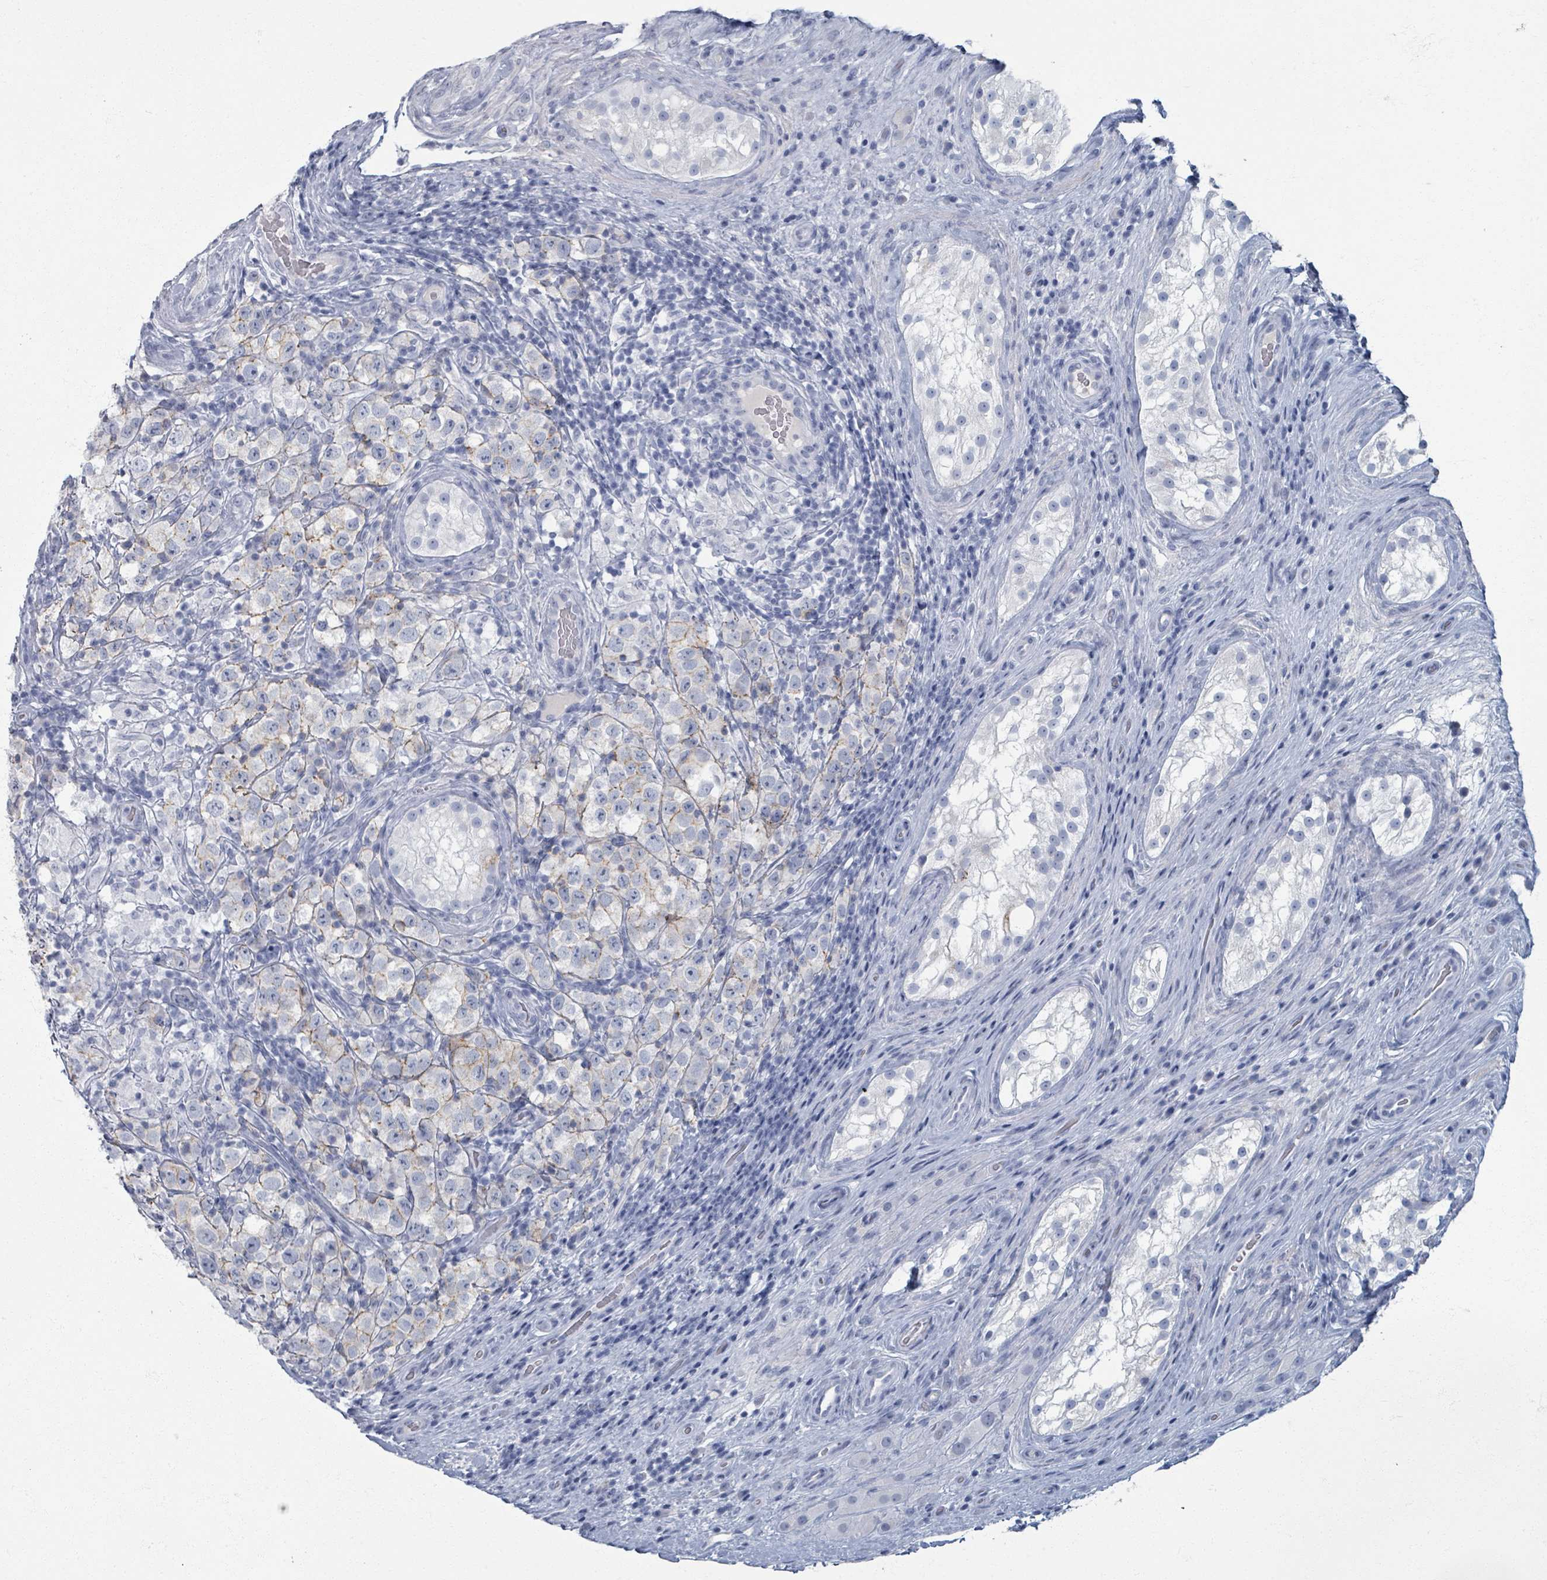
{"staining": {"intensity": "negative", "quantity": "none", "location": "none"}, "tissue": "testis cancer", "cell_type": "Tumor cells", "image_type": "cancer", "snomed": [{"axis": "morphology", "description": "Seminoma, NOS"}, {"axis": "morphology", "description": "Carcinoma, Embryonal, NOS"}, {"axis": "topography", "description": "Testis"}], "caption": "Immunohistochemical staining of human testis cancer displays no significant staining in tumor cells.", "gene": "TAS2R1", "patient": {"sex": "male", "age": 41}}